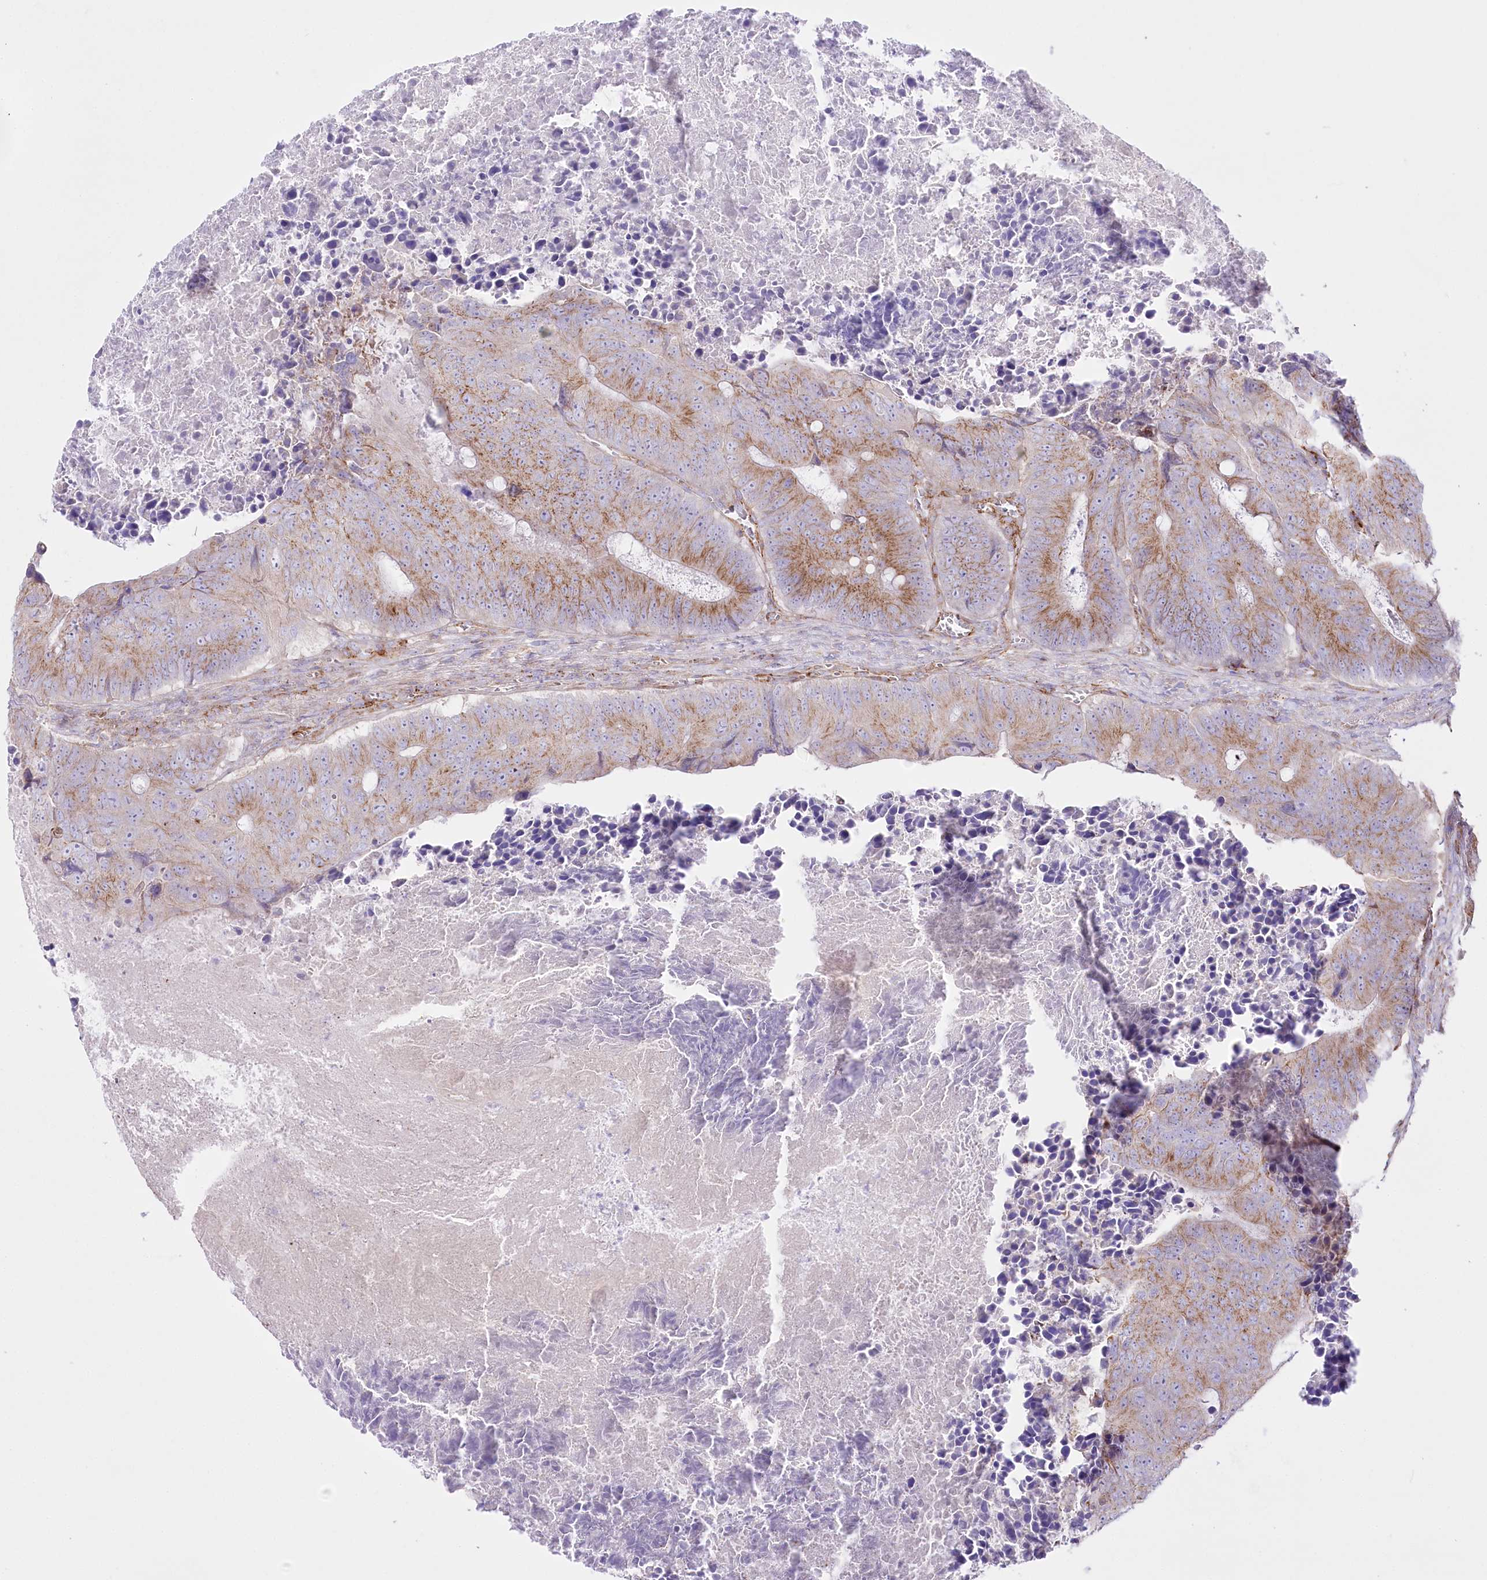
{"staining": {"intensity": "moderate", "quantity": "25%-75%", "location": "cytoplasmic/membranous"}, "tissue": "colorectal cancer", "cell_type": "Tumor cells", "image_type": "cancer", "snomed": [{"axis": "morphology", "description": "Adenocarcinoma, NOS"}, {"axis": "topography", "description": "Colon"}], "caption": "Colorectal cancer tissue displays moderate cytoplasmic/membranous staining in approximately 25%-75% of tumor cells, visualized by immunohistochemistry. (Brightfield microscopy of DAB IHC at high magnification).", "gene": "FAM216A", "patient": {"sex": "male", "age": 87}}